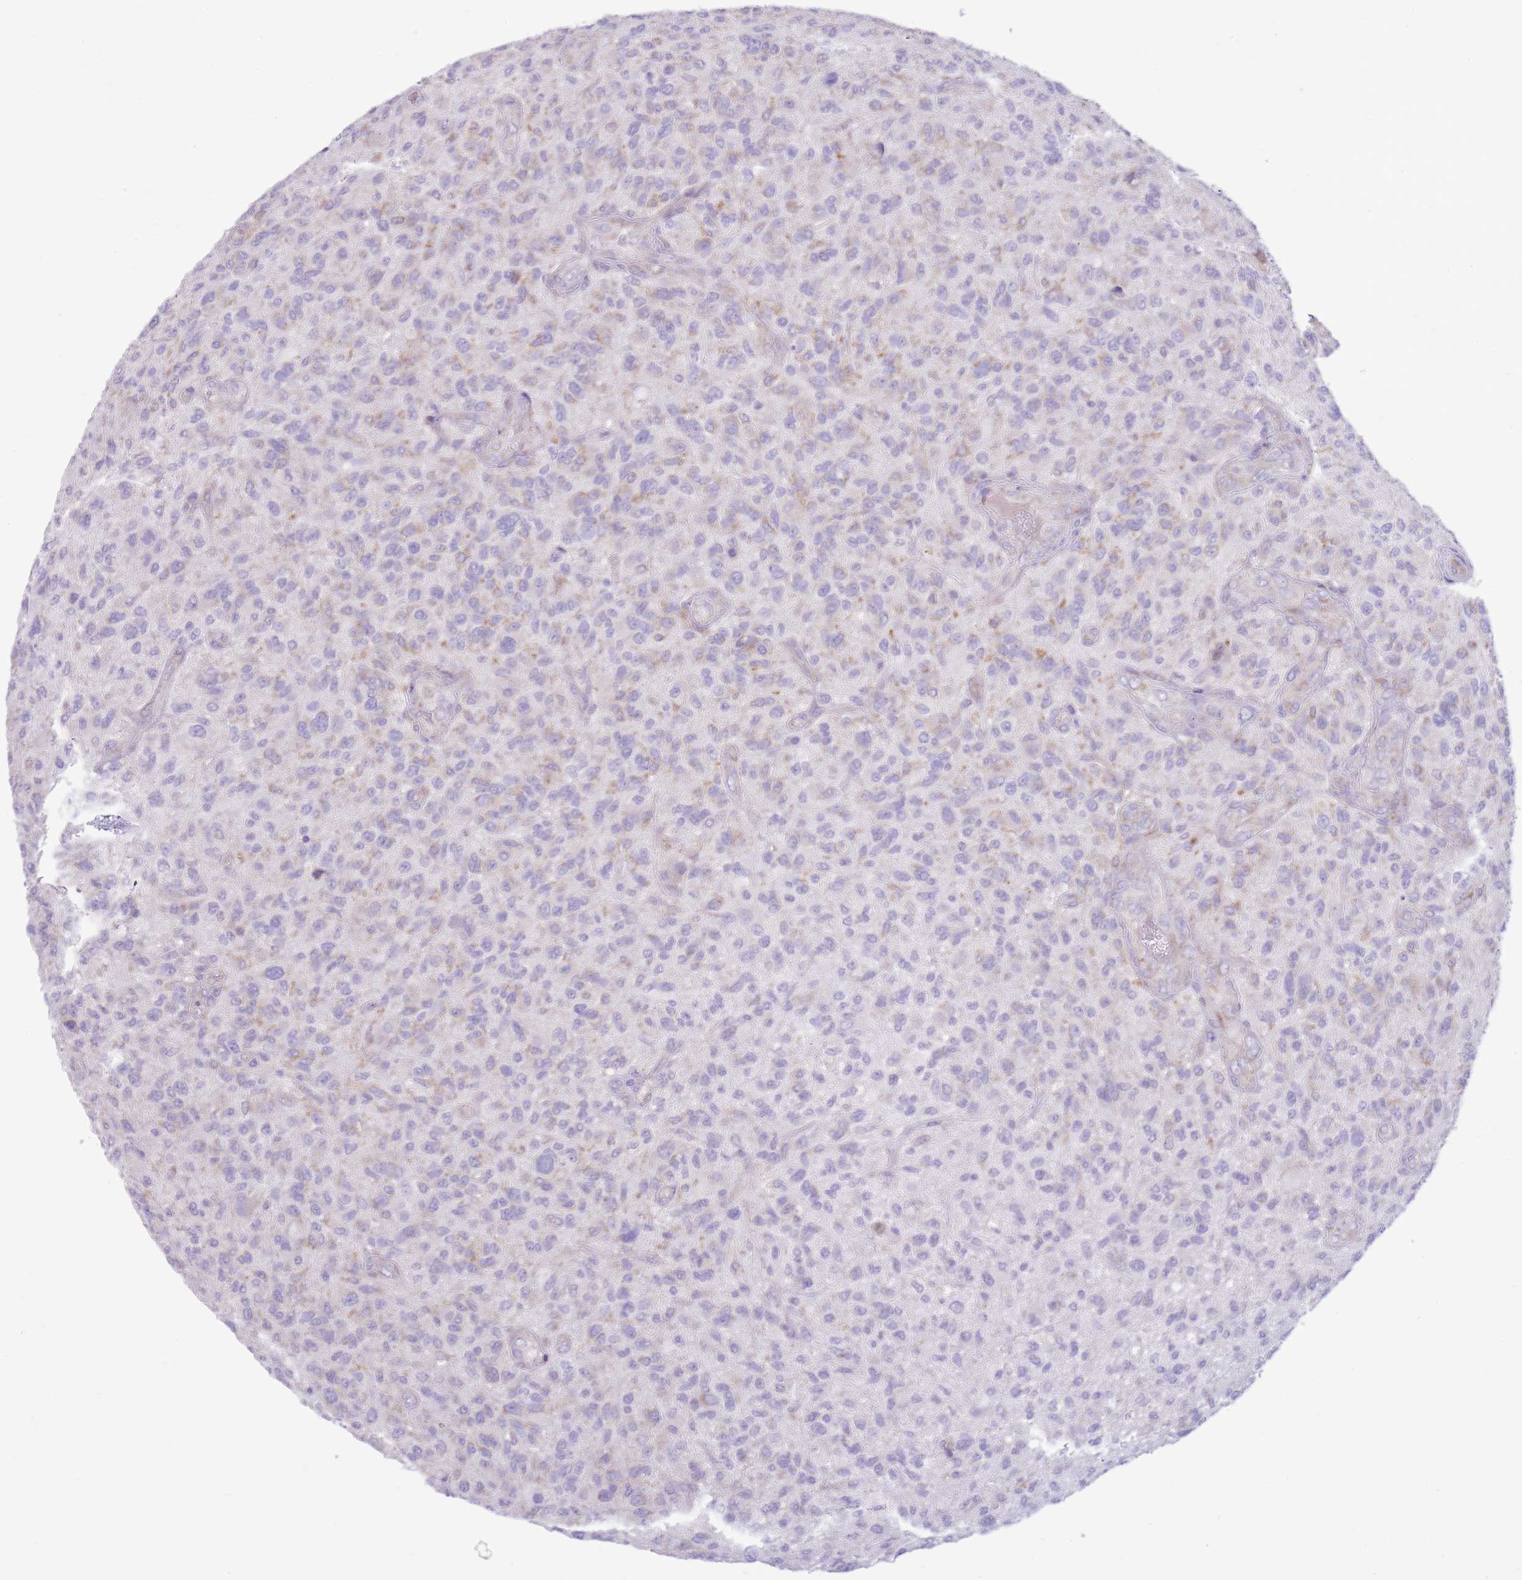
{"staining": {"intensity": "negative", "quantity": "none", "location": "none"}, "tissue": "glioma", "cell_type": "Tumor cells", "image_type": "cancer", "snomed": [{"axis": "morphology", "description": "Glioma, malignant, High grade"}, {"axis": "topography", "description": "Brain"}], "caption": "Immunohistochemical staining of glioma displays no significant positivity in tumor cells.", "gene": "OAZ2", "patient": {"sex": "male", "age": 47}}